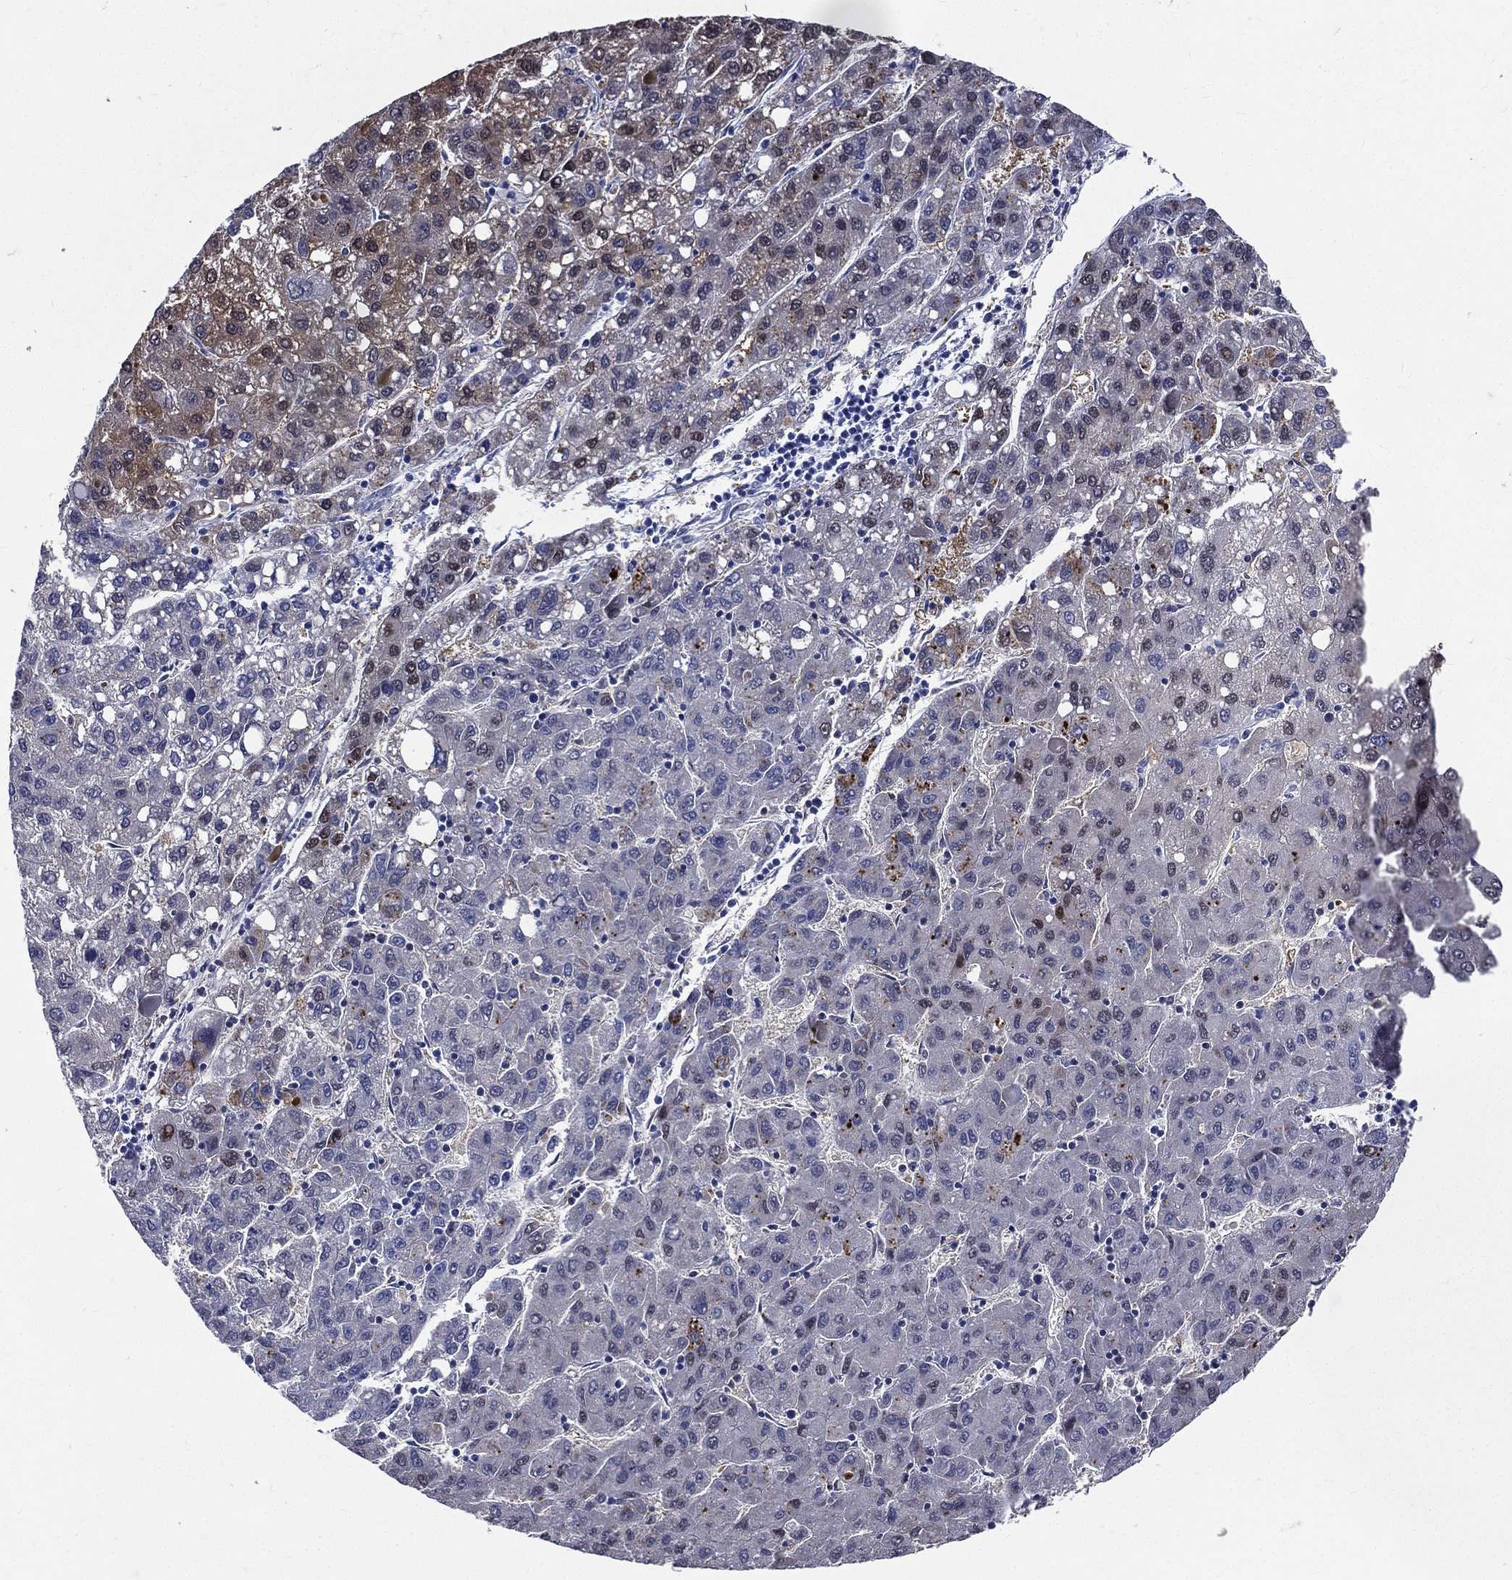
{"staining": {"intensity": "strong", "quantity": "<25%", "location": "cytoplasmic/membranous,nuclear"}, "tissue": "liver cancer", "cell_type": "Tumor cells", "image_type": "cancer", "snomed": [{"axis": "morphology", "description": "Carcinoma, Hepatocellular, NOS"}, {"axis": "topography", "description": "Liver"}], "caption": "This is an image of immunohistochemistry staining of hepatocellular carcinoma (liver), which shows strong expression in the cytoplasmic/membranous and nuclear of tumor cells.", "gene": "DPYS", "patient": {"sex": "female", "age": 82}}